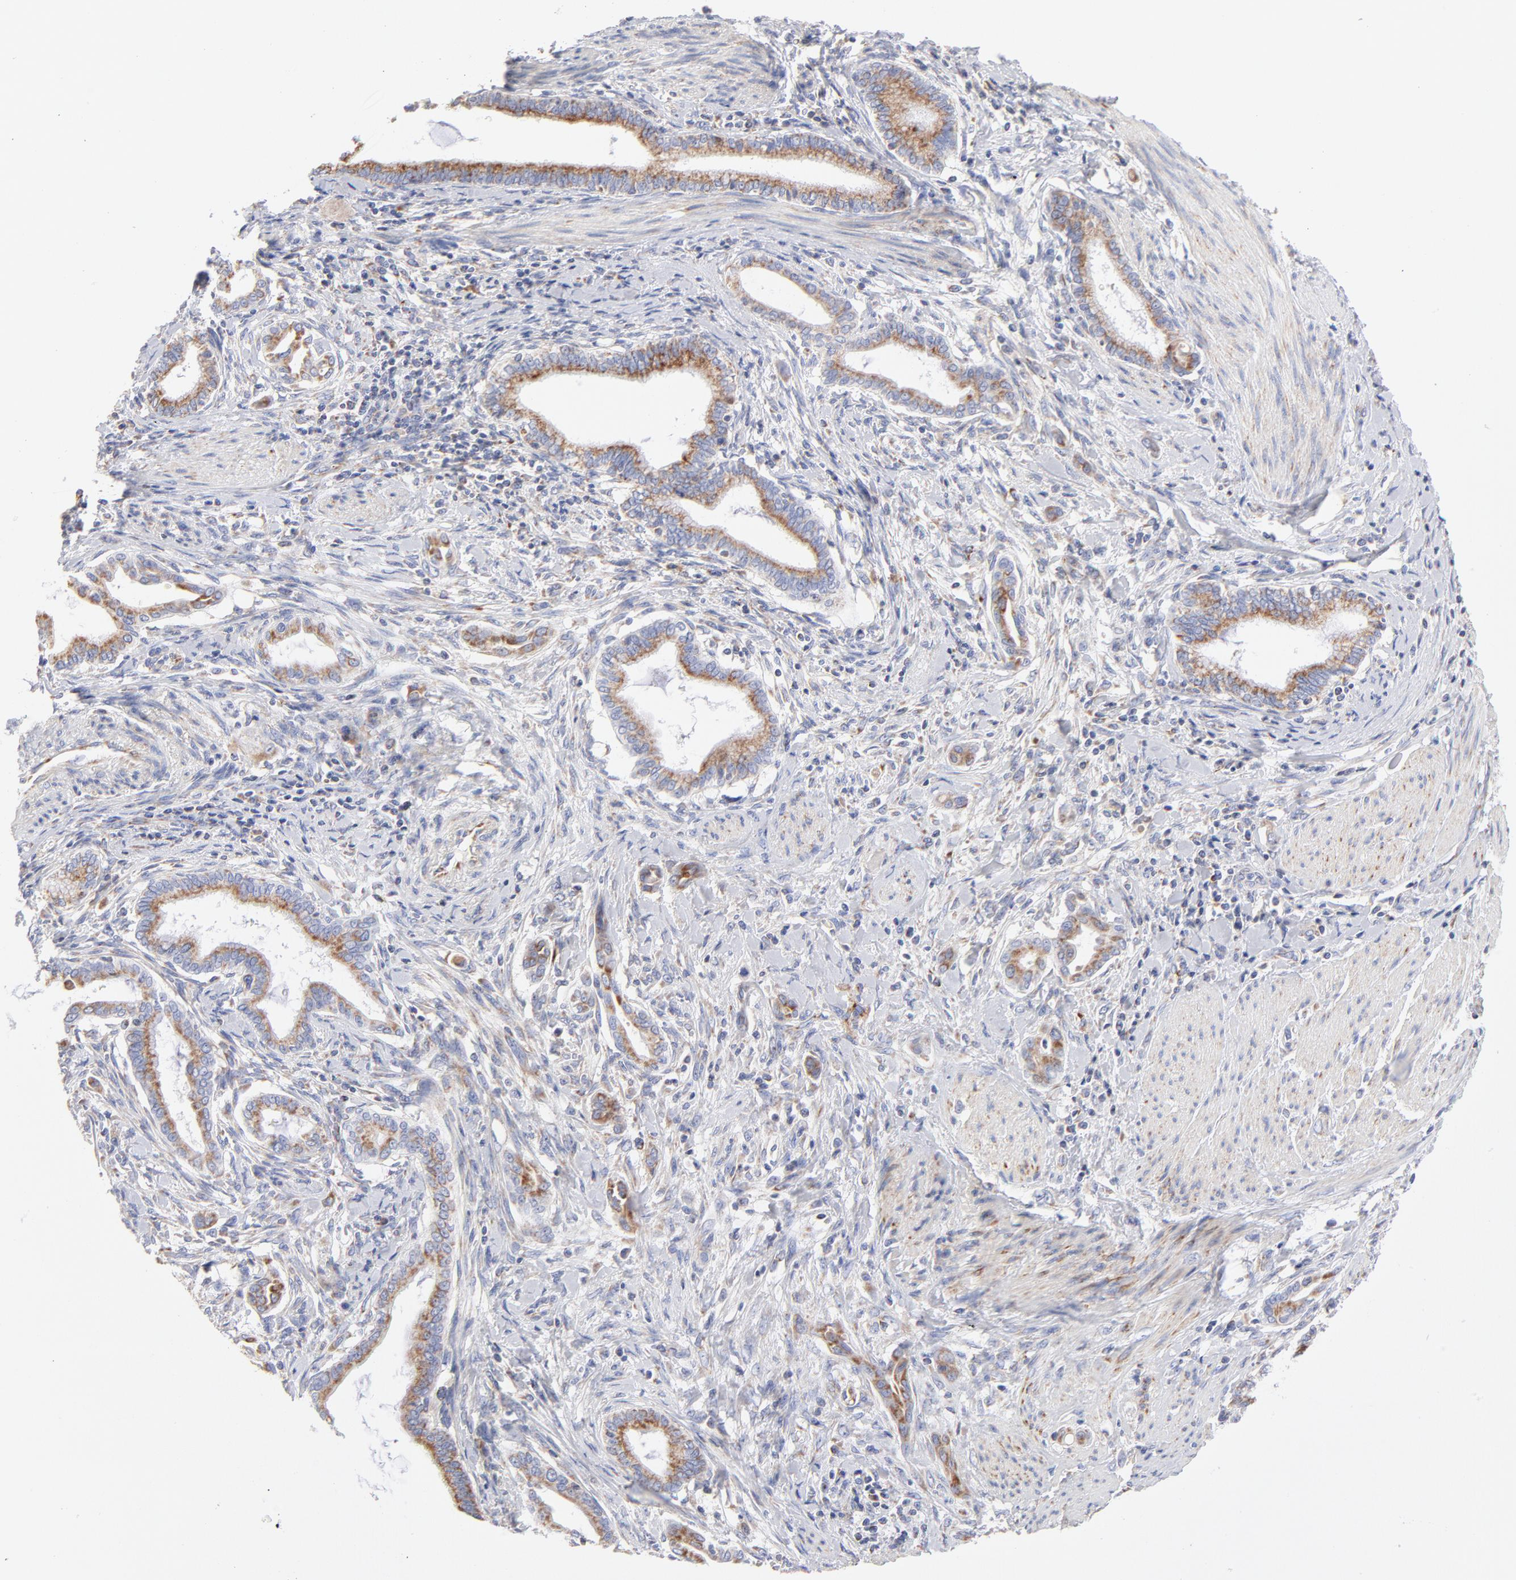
{"staining": {"intensity": "weak", "quantity": ">75%", "location": "cytoplasmic/membranous"}, "tissue": "pancreatic cancer", "cell_type": "Tumor cells", "image_type": "cancer", "snomed": [{"axis": "morphology", "description": "Adenocarcinoma, NOS"}, {"axis": "topography", "description": "Pancreas"}], "caption": "Protein expression analysis of human pancreatic cancer reveals weak cytoplasmic/membranous staining in approximately >75% of tumor cells.", "gene": "TIMM8A", "patient": {"sex": "female", "age": 64}}